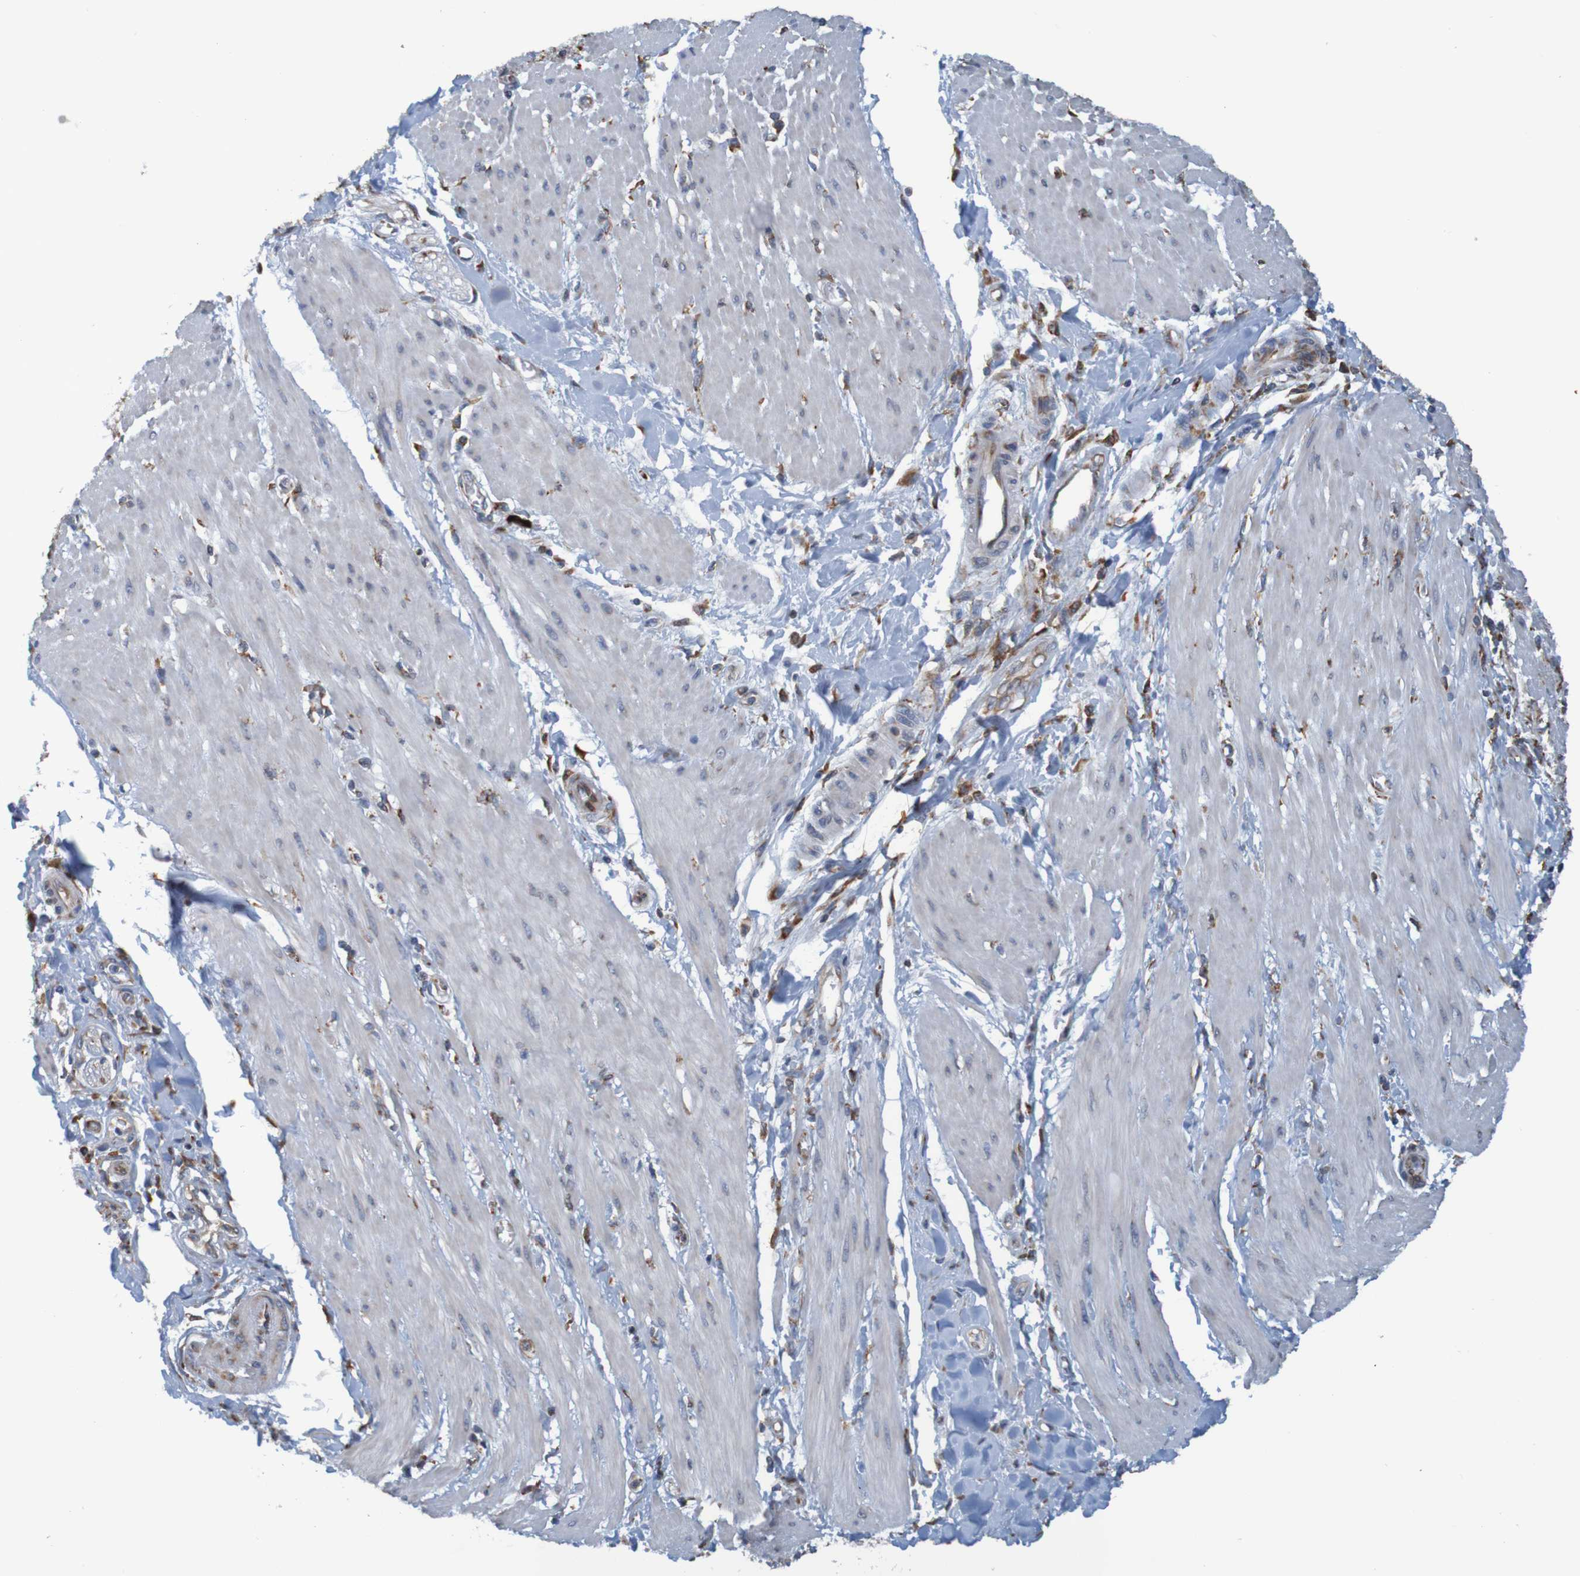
{"staining": {"intensity": "negative", "quantity": "none", "location": "none"}, "tissue": "pancreatic cancer", "cell_type": "Tumor cells", "image_type": "cancer", "snomed": [{"axis": "morphology", "description": "Adenocarcinoma, NOS"}, {"axis": "topography", "description": "Pancreas"}], "caption": "Histopathology image shows no significant protein positivity in tumor cells of adenocarcinoma (pancreatic).", "gene": "SSR1", "patient": {"sex": "female", "age": 64}}